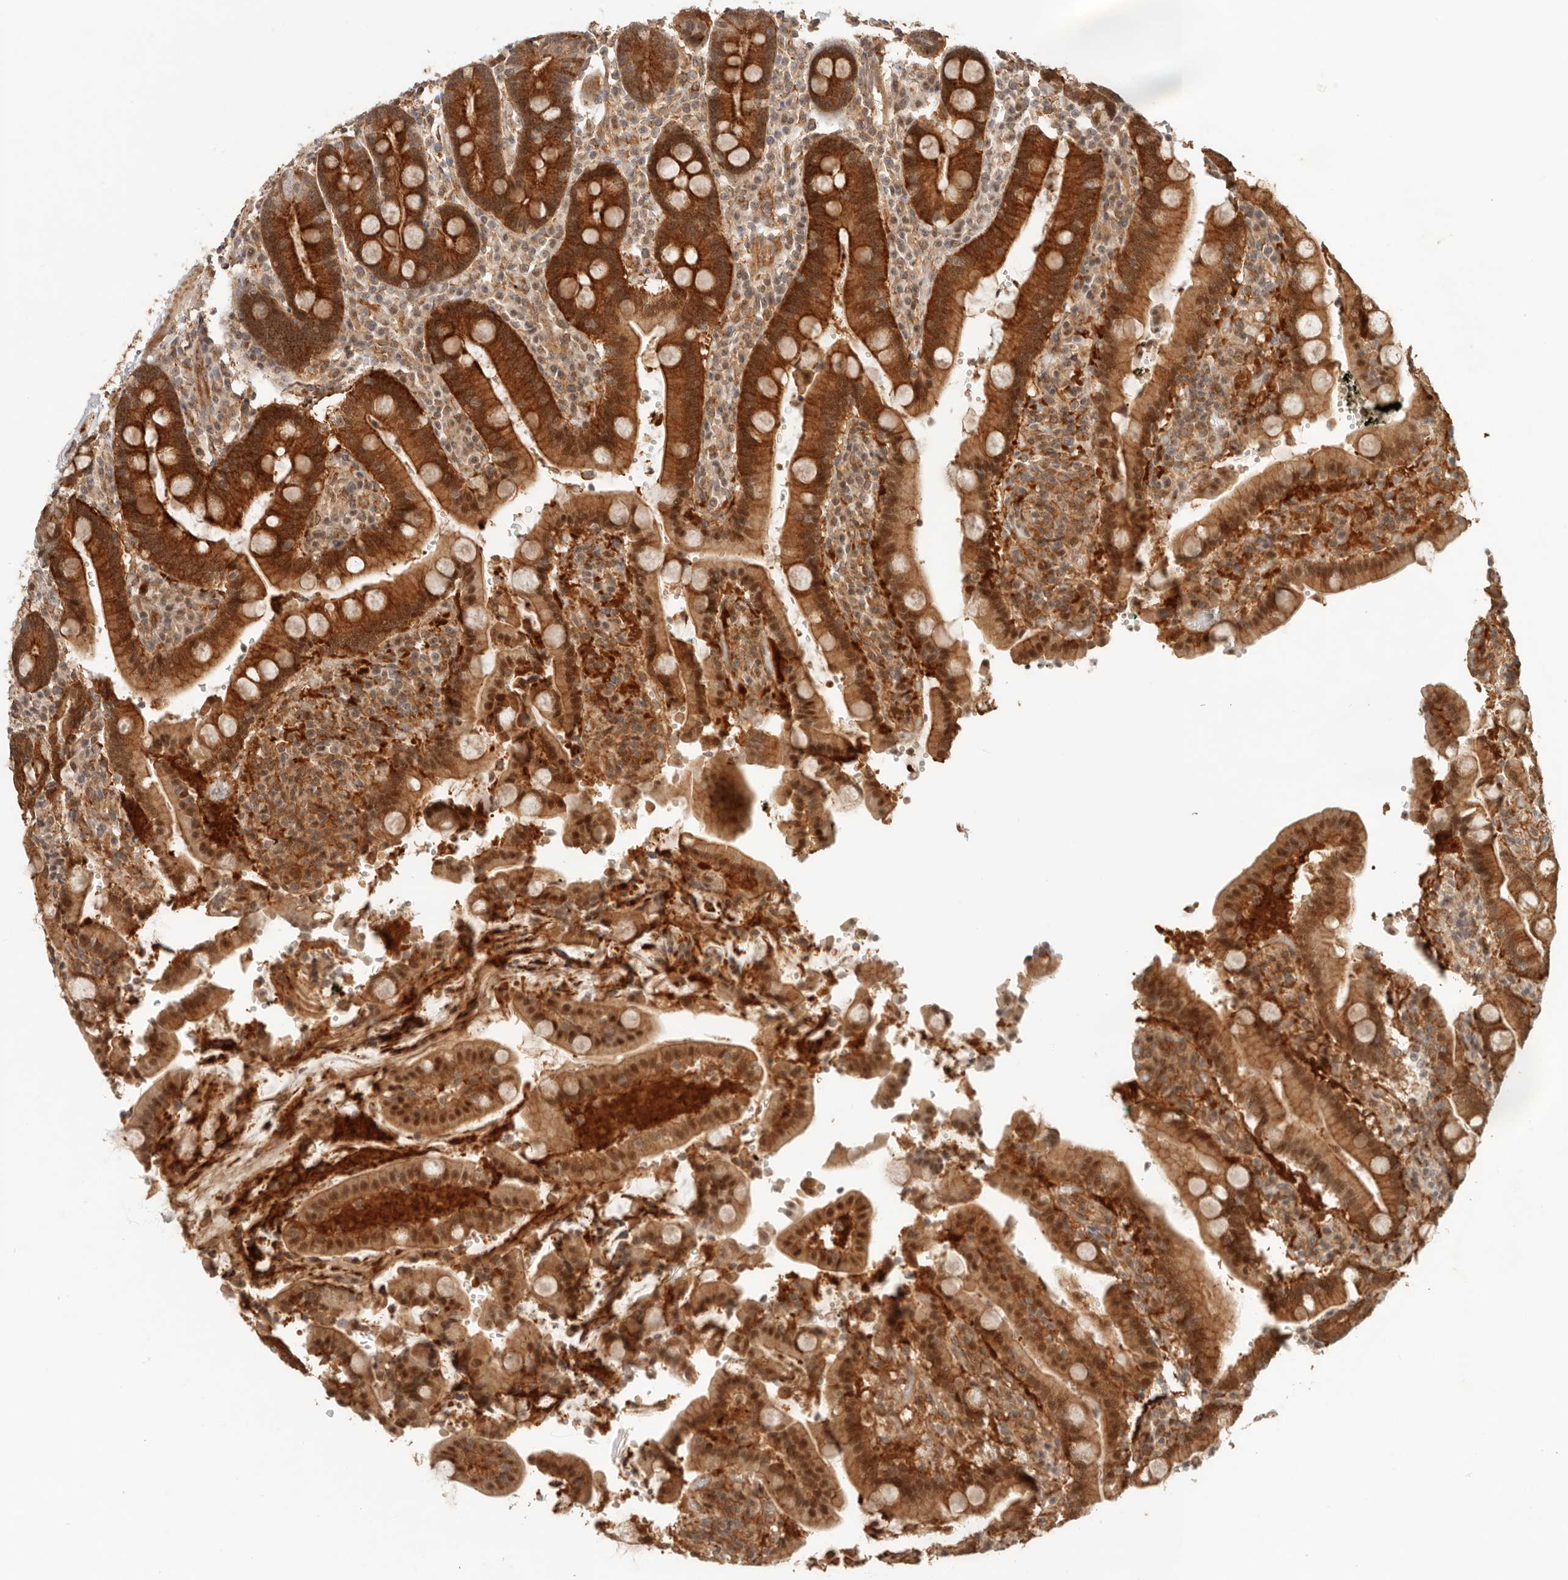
{"staining": {"intensity": "strong", "quantity": ">75%", "location": "cytoplasmic/membranous,nuclear"}, "tissue": "duodenum", "cell_type": "Glandular cells", "image_type": "normal", "snomed": [{"axis": "morphology", "description": "Normal tissue, NOS"}, {"axis": "topography", "description": "Small intestine, NOS"}], "caption": "DAB immunohistochemical staining of unremarkable human duodenum reveals strong cytoplasmic/membranous,nuclear protein expression in approximately >75% of glandular cells. Using DAB (brown) and hematoxylin (blue) stains, captured at high magnification using brightfield microscopy.", "gene": "HEXD", "patient": {"sex": "female", "age": 71}}